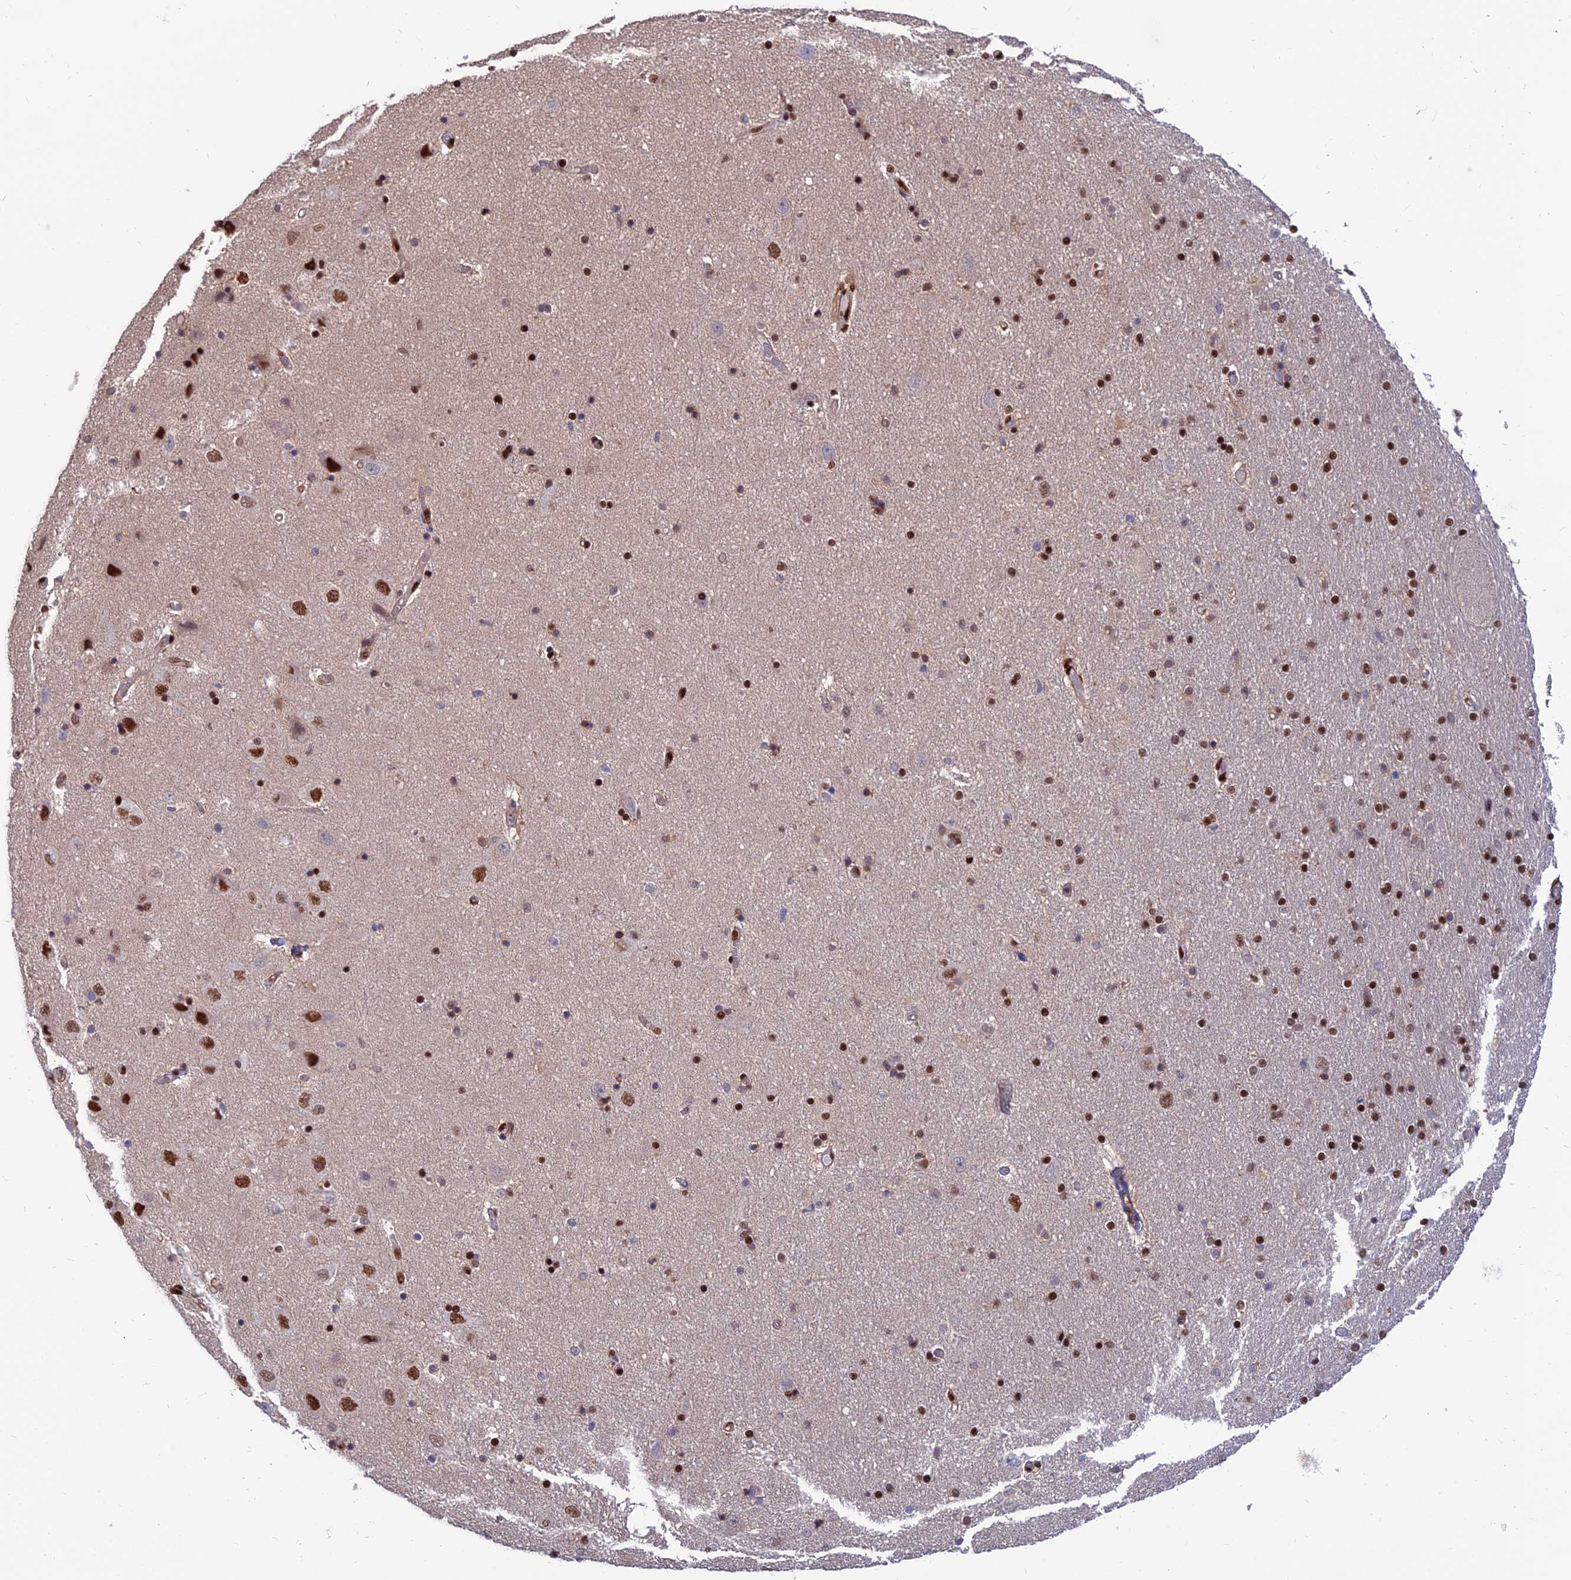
{"staining": {"intensity": "strong", "quantity": "25%-75%", "location": "nuclear"}, "tissue": "hippocampus", "cell_type": "Glial cells", "image_type": "normal", "snomed": [{"axis": "morphology", "description": "Normal tissue, NOS"}, {"axis": "topography", "description": "Hippocampus"}], "caption": "Protein analysis of unremarkable hippocampus reveals strong nuclear staining in about 25%-75% of glial cells.", "gene": "DNPEP", "patient": {"sex": "female", "age": 54}}